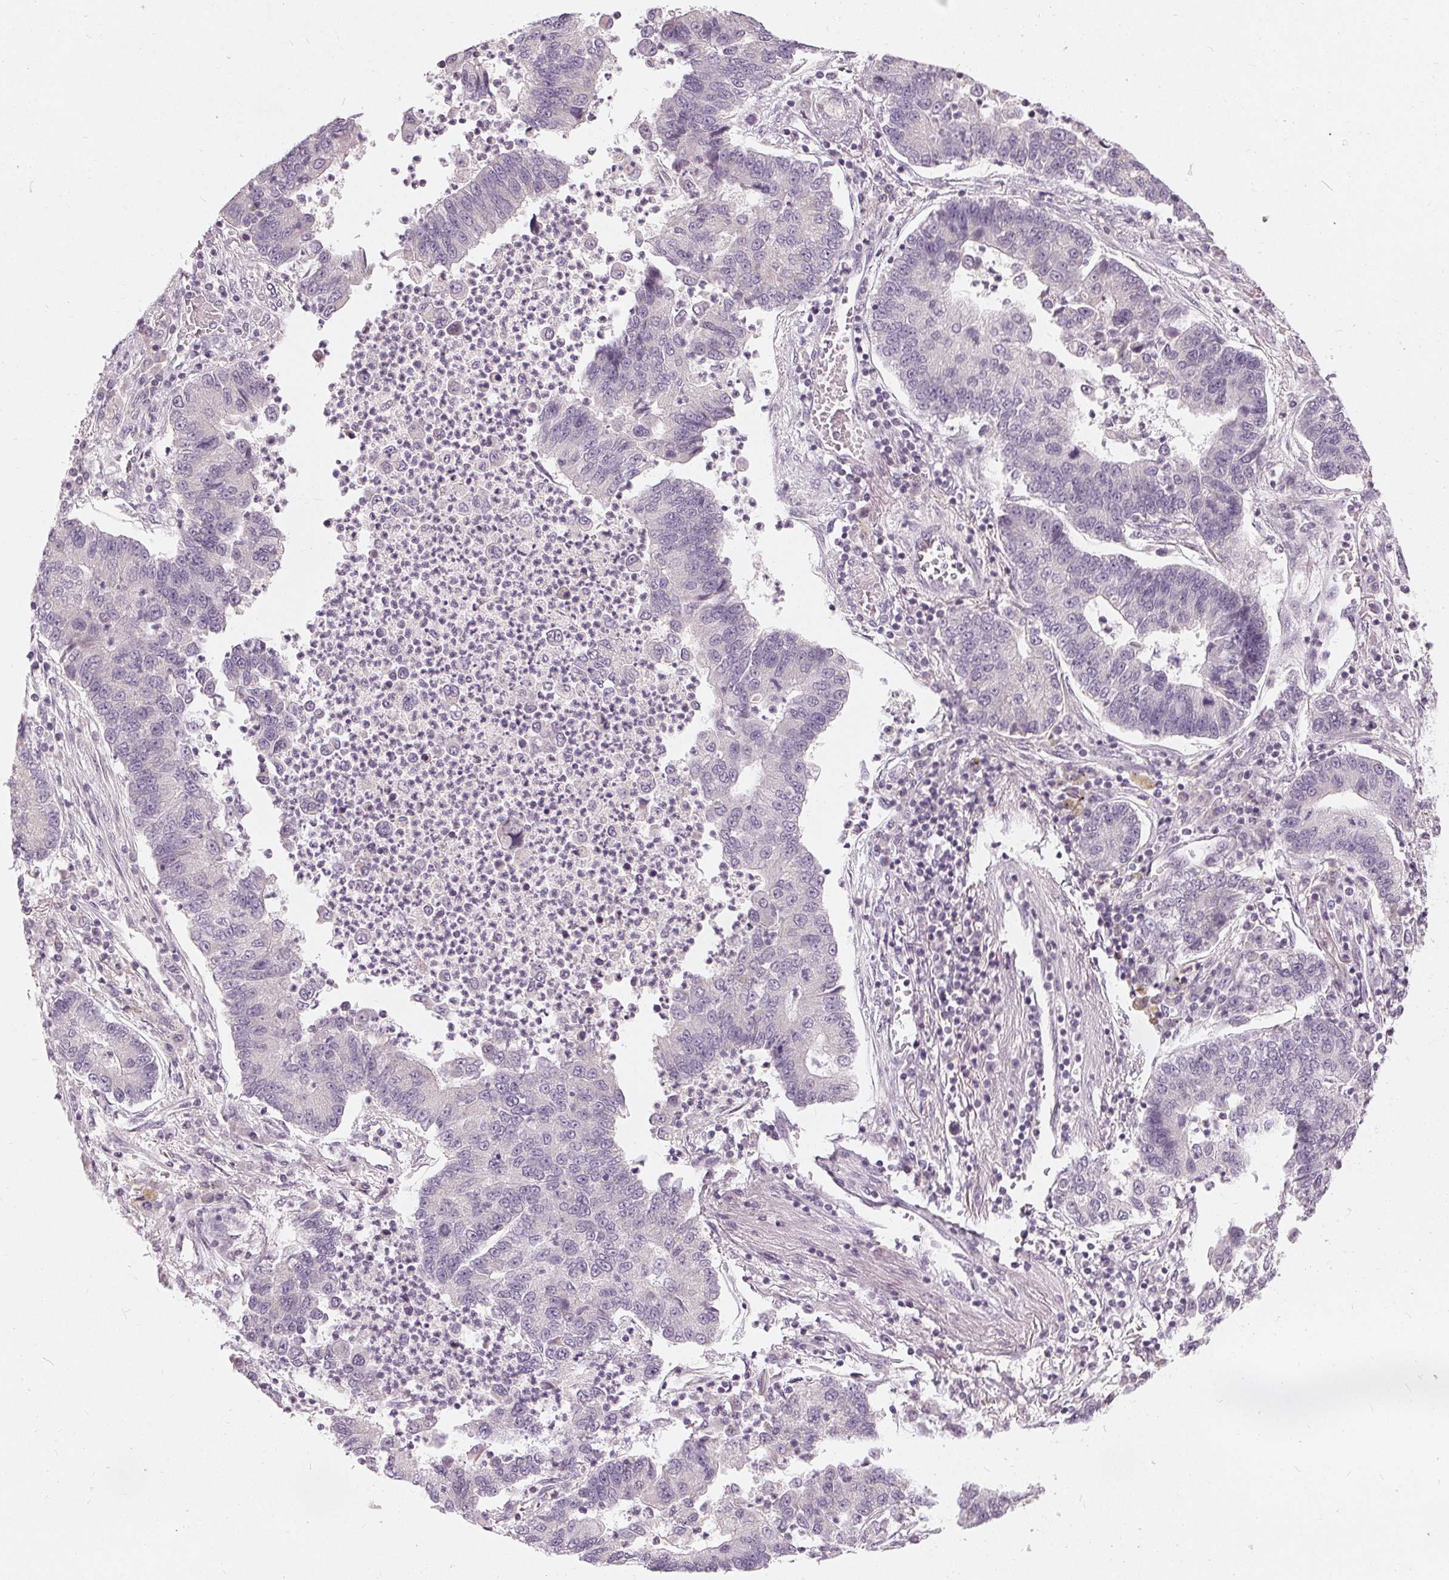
{"staining": {"intensity": "negative", "quantity": "none", "location": "none"}, "tissue": "lung cancer", "cell_type": "Tumor cells", "image_type": "cancer", "snomed": [{"axis": "morphology", "description": "Adenocarcinoma, NOS"}, {"axis": "topography", "description": "Lung"}], "caption": "Tumor cells are negative for brown protein staining in lung cancer.", "gene": "TRIM60", "patient": {"sex": "female", "age": 57}}